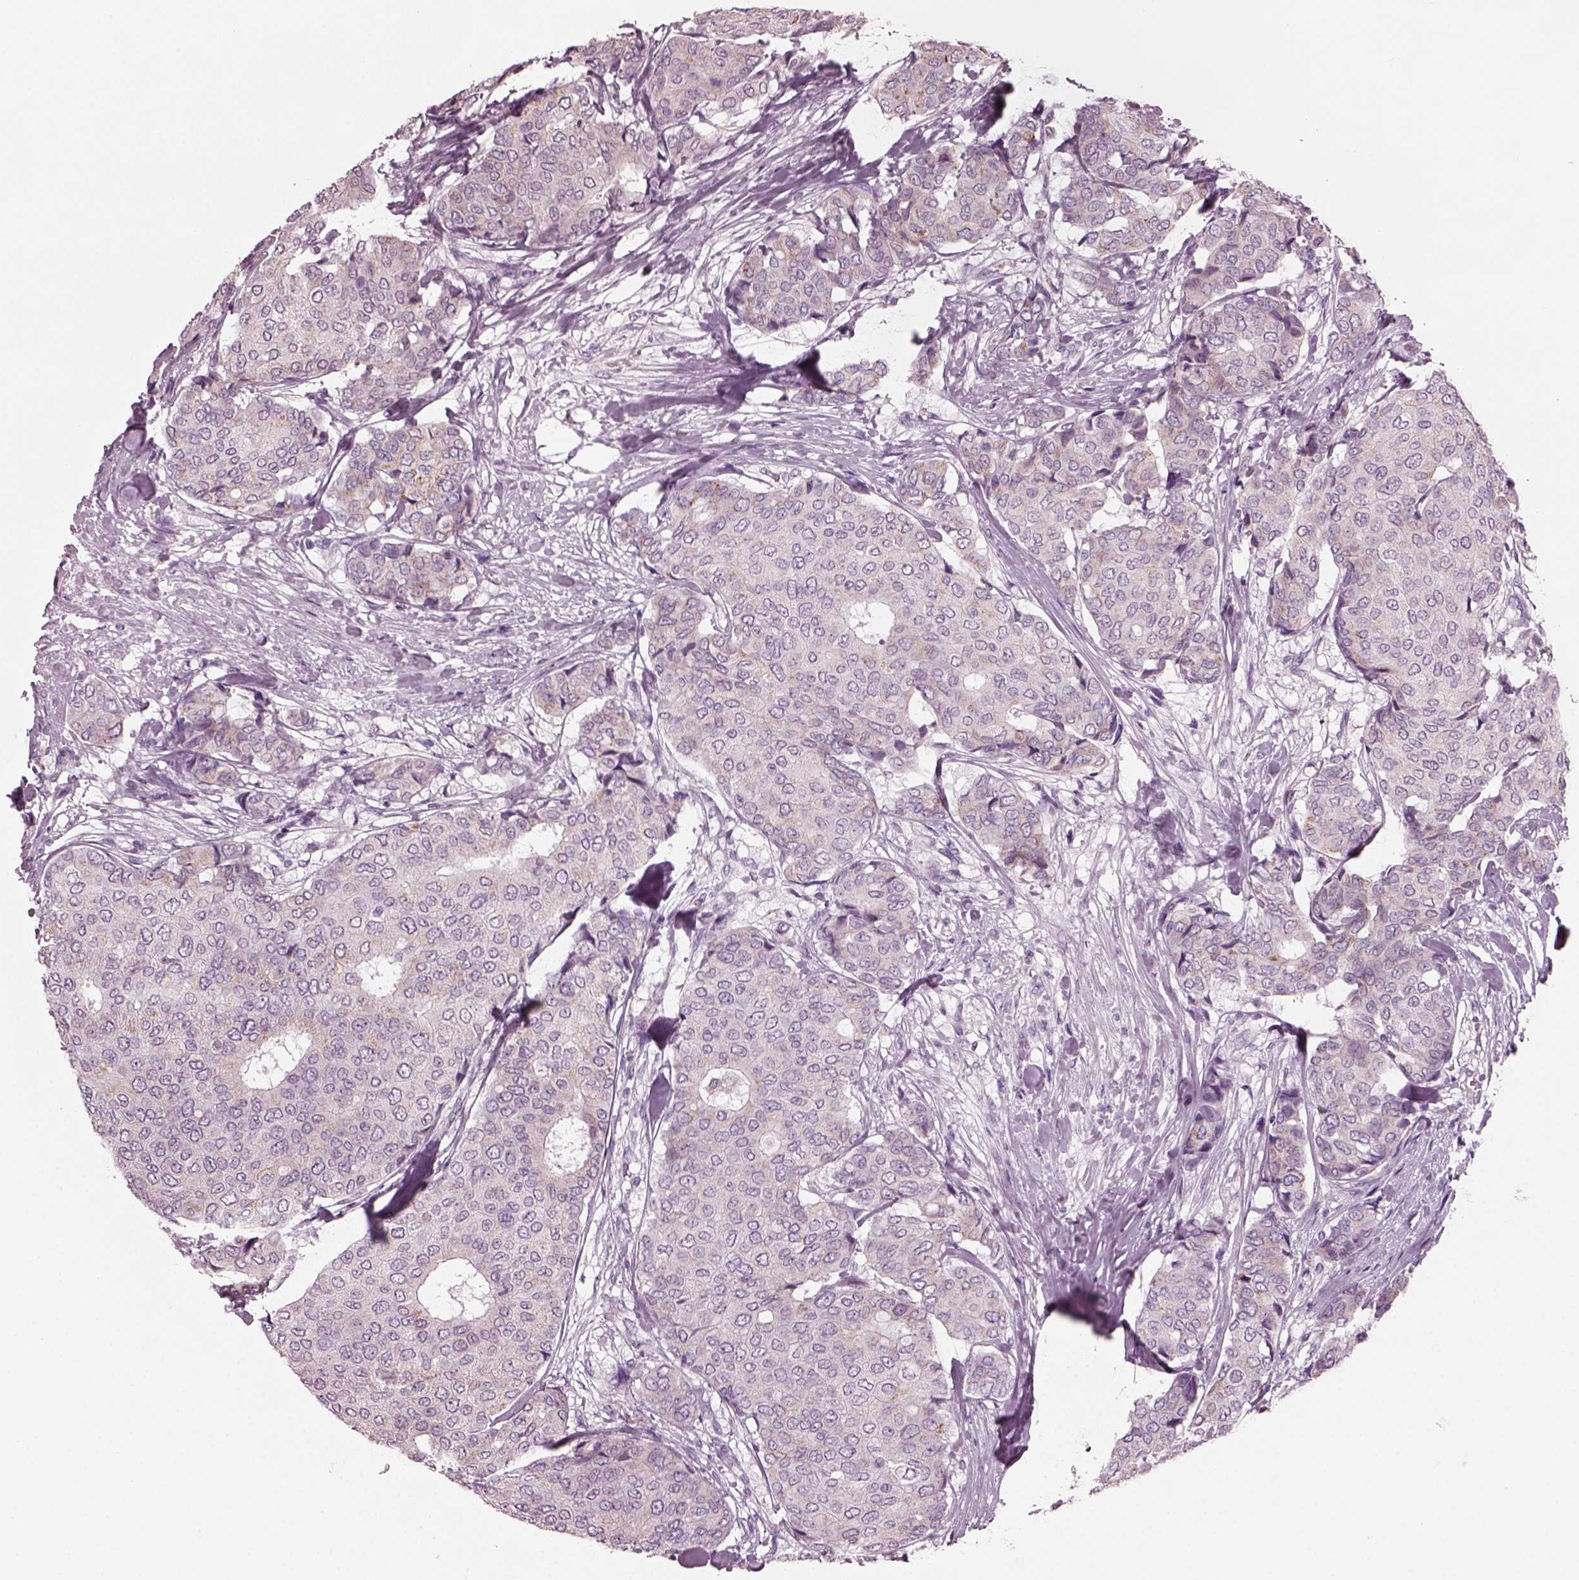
{"staining": {"intensity": "weak", "quantity": "<25%", "location": "cytoplasmic/membranous"}, "tissue": "breast cancer", "cell_type": "Tumor cells", "image_type": "cancer", "snomed": [{"axis": "morphology", "description": "Duct carcinoma"}, {"axis": "topography", "description": "Breast"}], "caption": "Histopathology image shows no significant protein staining in tumor cells of intraductal carcinoma (breast).", "gene": "PRR9", "patient": {"sex": "female", "age": 75}}